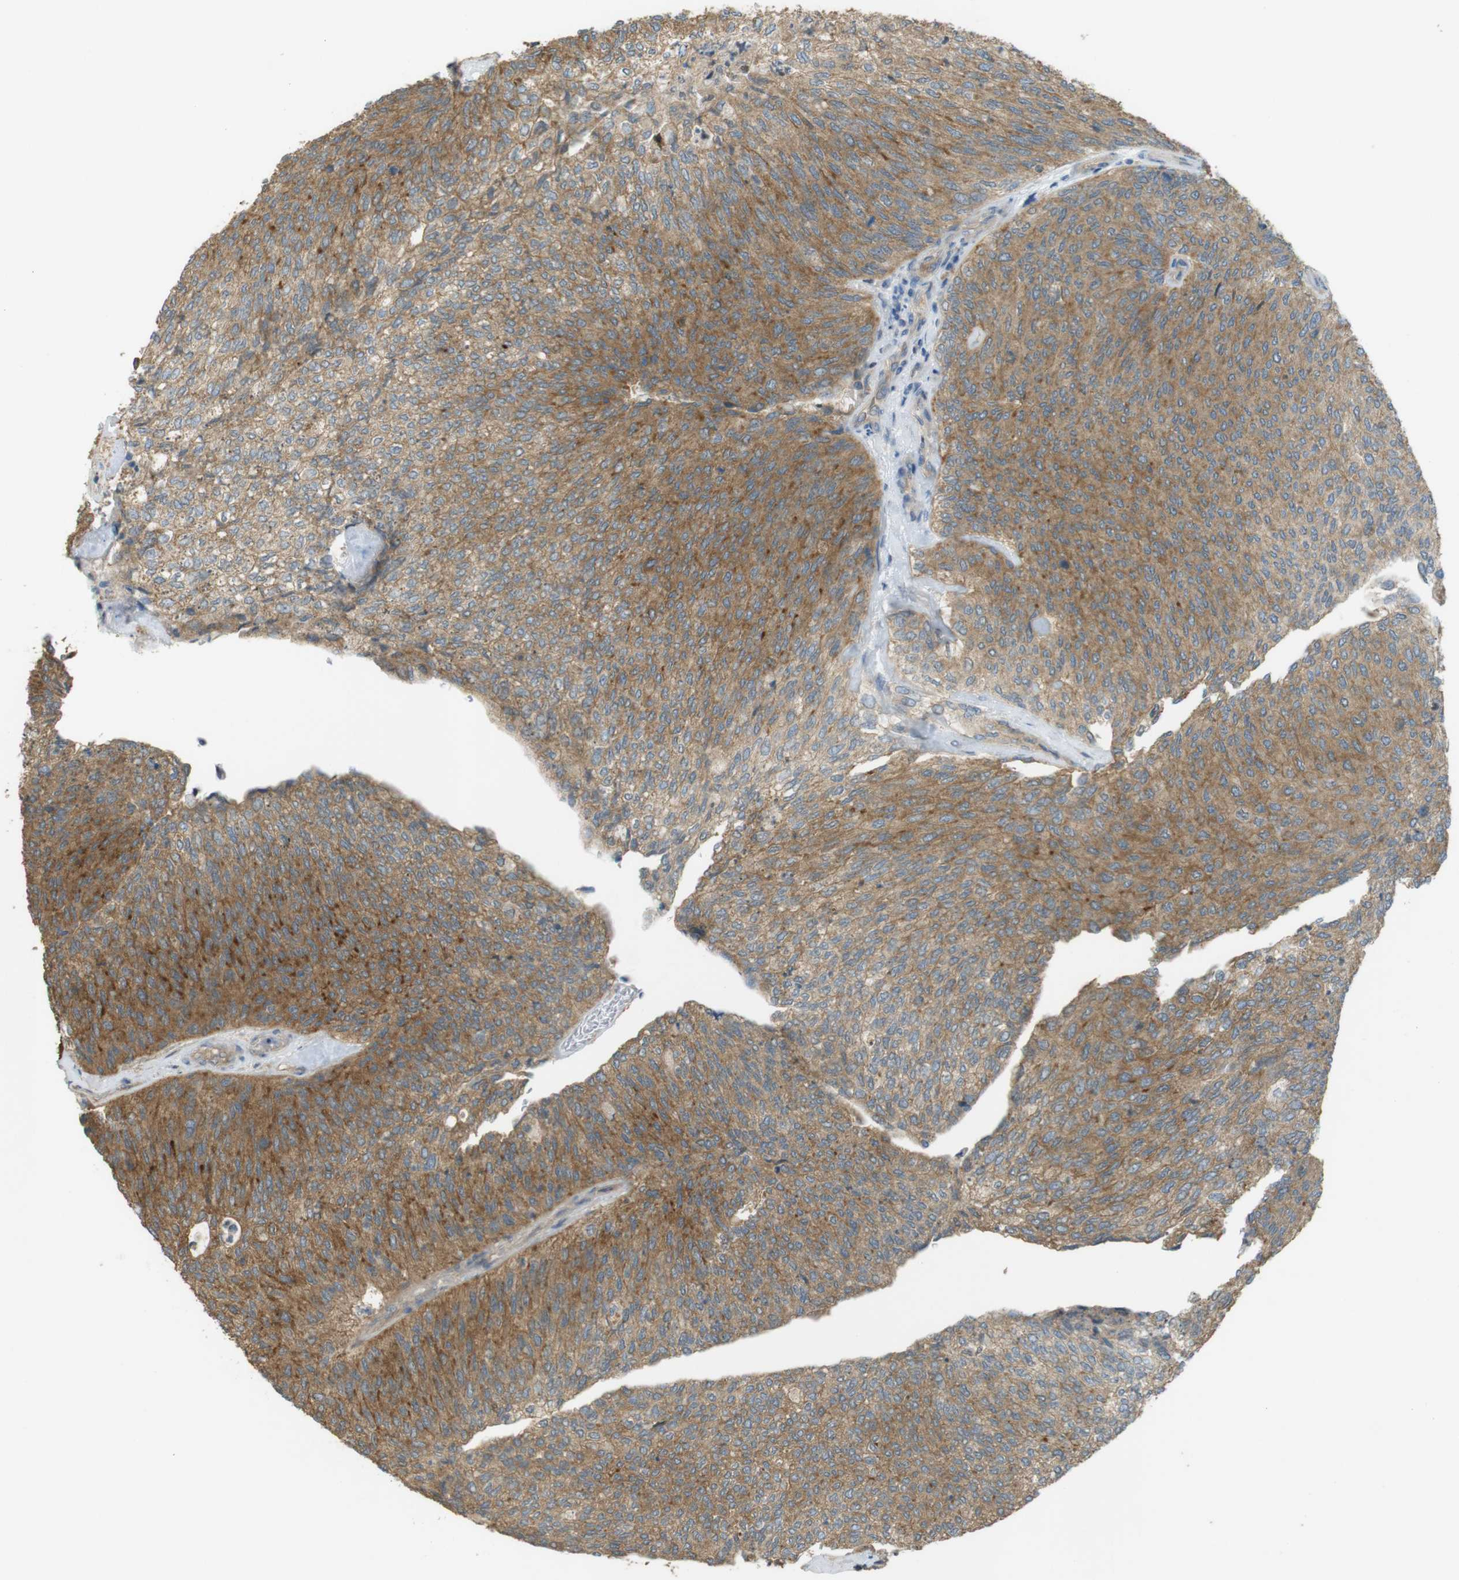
{"staining": {"intensity": "moderate", "quantity": ">75%", "location": "cytoplasmic/membranous"}, "tissue": "urothelial cancer", "cell_type": "Tumor cells", "image_type": "cancer", "snomed": [{"axis": "morphology", "description": "Urothelial carcinoma, Low grade"}, {"axis": "topography", "description": "Urinary bladder"}], "caption": "Protein staining displays moderate cytoplasmic/membranous expression in about >75% of tumor cells in urothelial carcinoma (low-grade).", "gene": "ZDHHC20", "patient": {"sex": "female", "age": 79}}